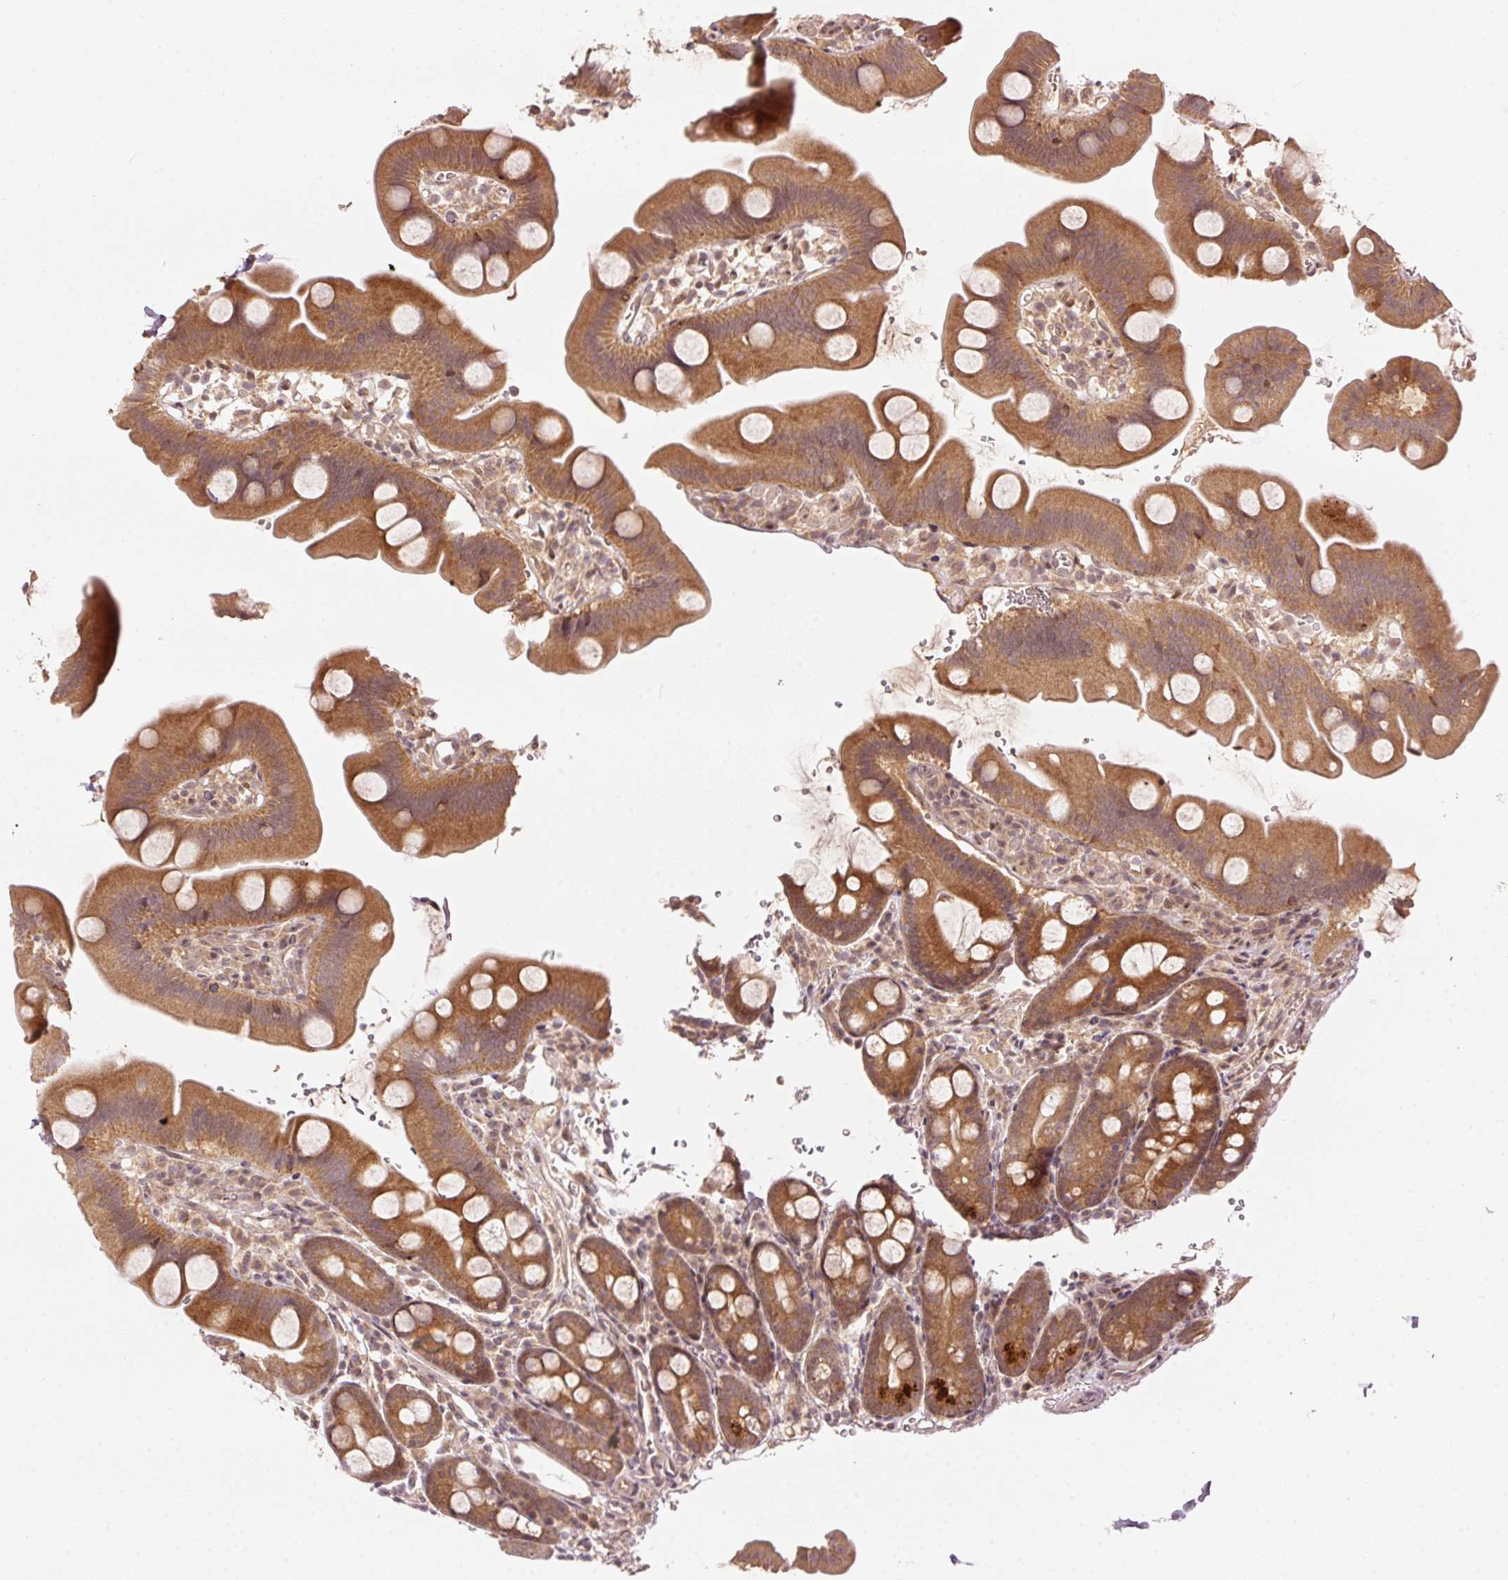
{"staining": {"intensity": "moderate", "quantity": ">75%", "location": "cytoplasmic/membranous"}, "tissue": "small intestine", "cell_type": "Glandular cells", "image_type": "normal", "snomed": [{"axis": "morphology", "description": "Normal tissue, NOS"}, {"axis": "topography", "description": "Small intestine"}], "caption": "Glandular cells demonstrate medium levels of moderate cytoplasmic/membranous expression in approximately >75% of cells in unremarkable human small intestine. (IHC, brightfield microscopy, high magnification).", "gene": "PCDHB1", "patient": {"sex": "female", "age": 68}}